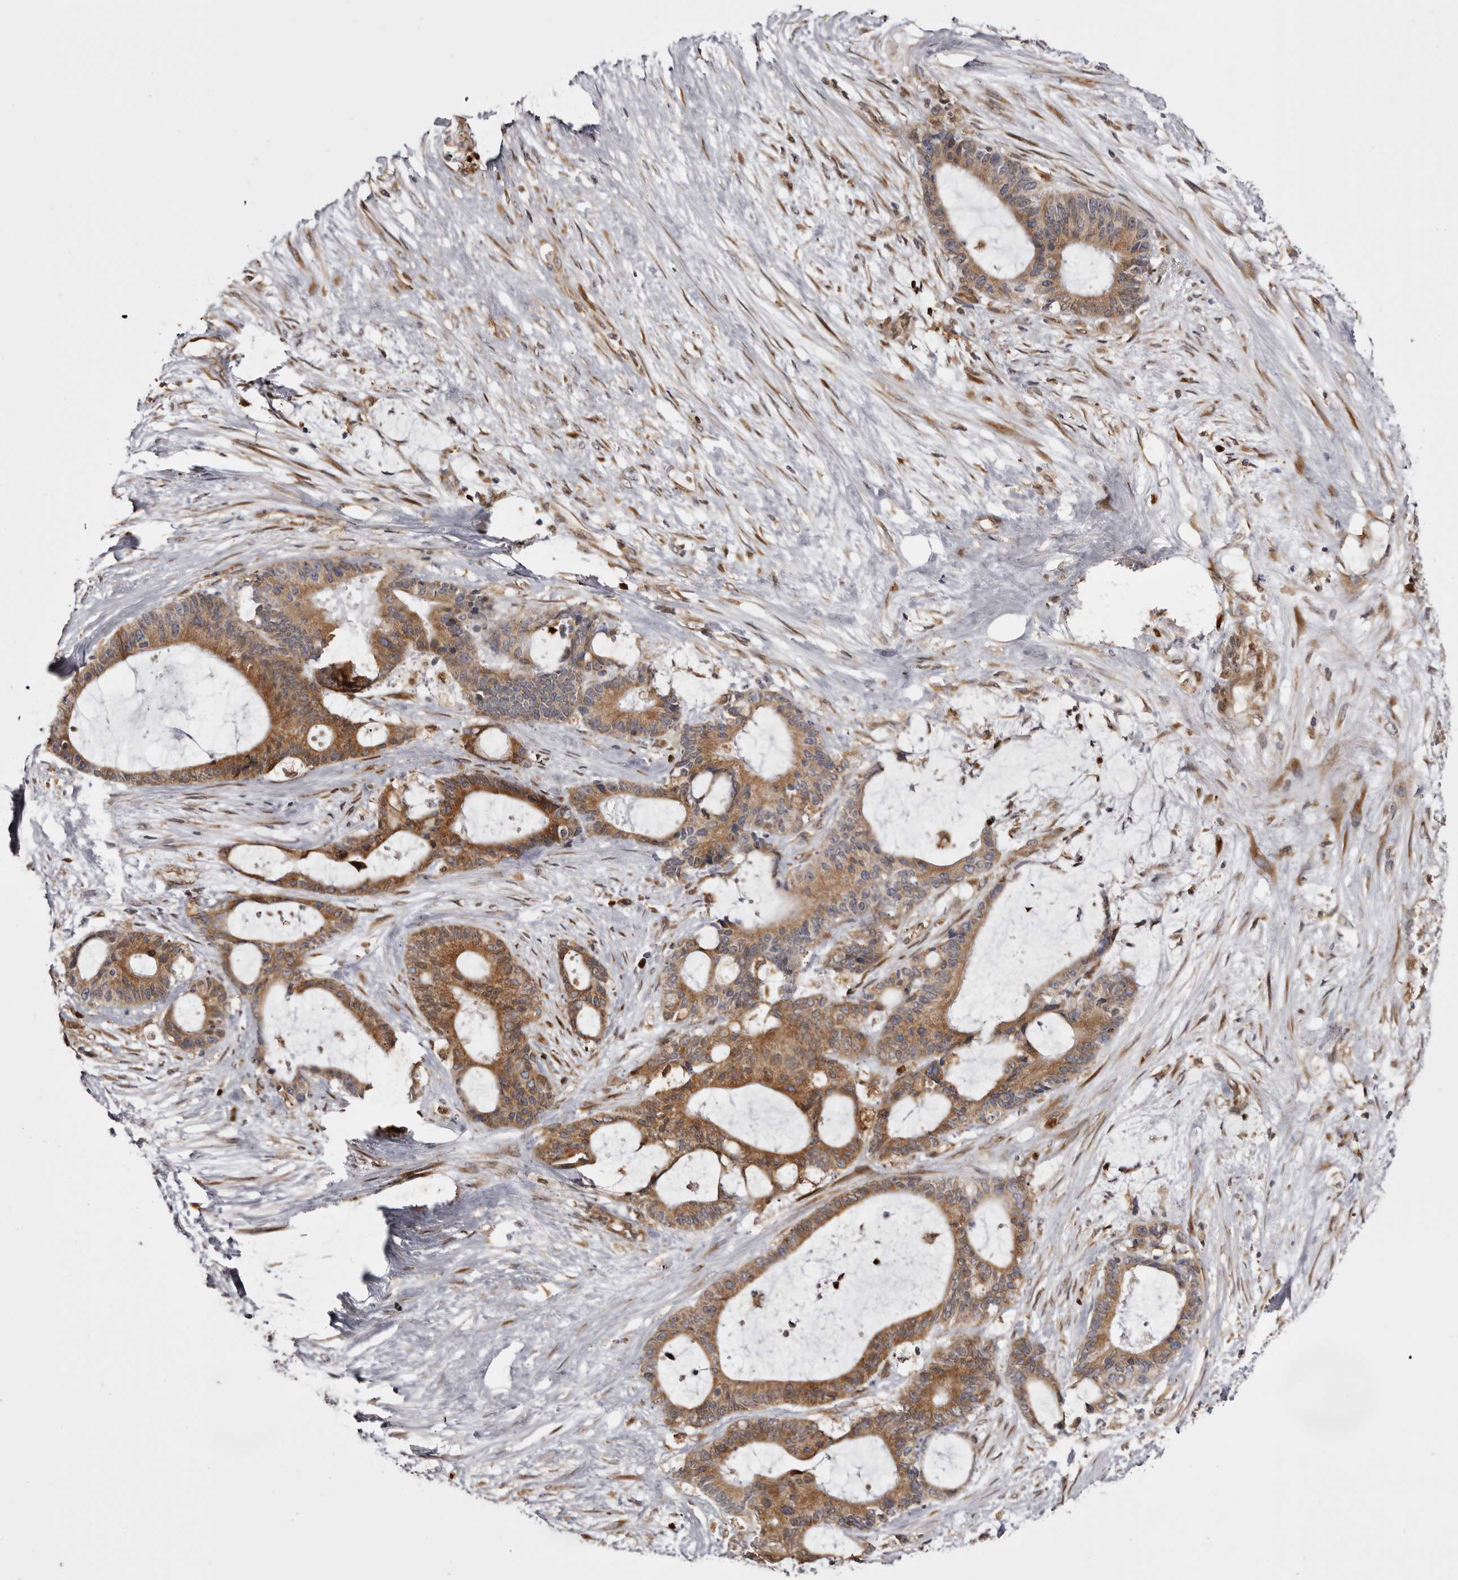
{"staining": {"intensity": "moderate", "quantity": ">75%", "location": "cytoplasmic/membranous"}, "tissue": "liver cancer", "cell_type": "Tumor cells", "image_type": "cancer", "snomed": [{"axis": "morphology", "description": "Normal tissue, NOS"}, {"axis": "morphology", "description": "Cholangiocarcinoma"}, {"axis": "topography", "description": "Liver"}, {"axis": "topography", "description": "Peripheral nerve tissue"}], "caption": "Brown immunohistochemical staining in human liver cancer displays moderate cytoplasmic/membranous expression in about >75% of tumor cells.", "gene": "C4orf3", "patient": {"sex": "female", "age": 73}}